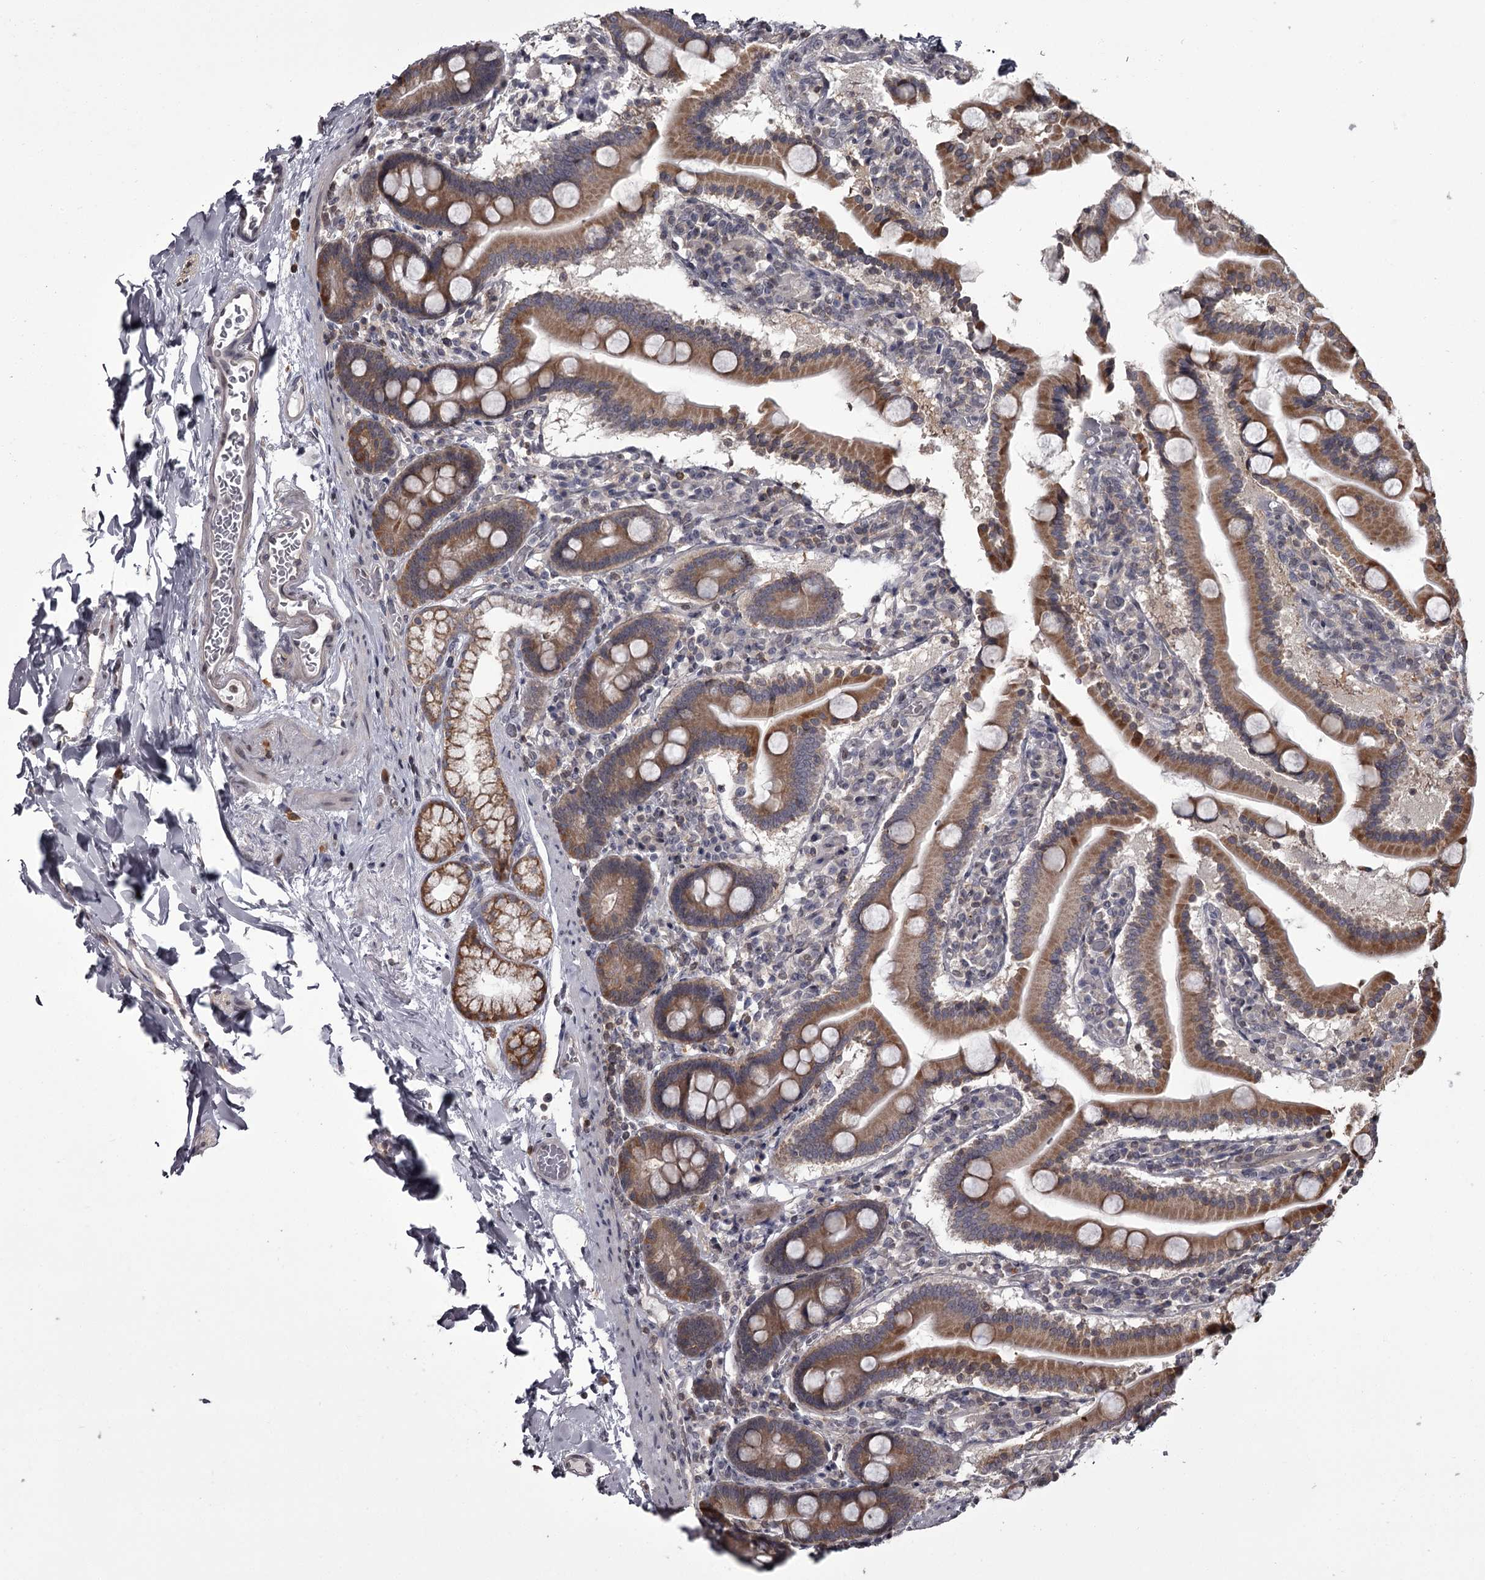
{"staining": {"intensity": "moderate", "quantity": ">75%", "location": "cytoplasmic/membranous"}, "tissue": "duodenum", "cell_type": "Glandular cells", "image_type": "normal", "snomed": [{"axis": "morphology", "description": "Normal tissue, NOS"}, {"axis": "topography", "description": "Duodenum"}], "caption": "DAB (3,3'-diaminobenzidine) immunohistochemical staining of normal duodenum displays moderate cytoplasmic/membranous protein positivity in about >75% of glandular cells. Nuclei are stained in blue.", "gene": "CCDC92", "patient": {"sex": "male", "age": 55}}